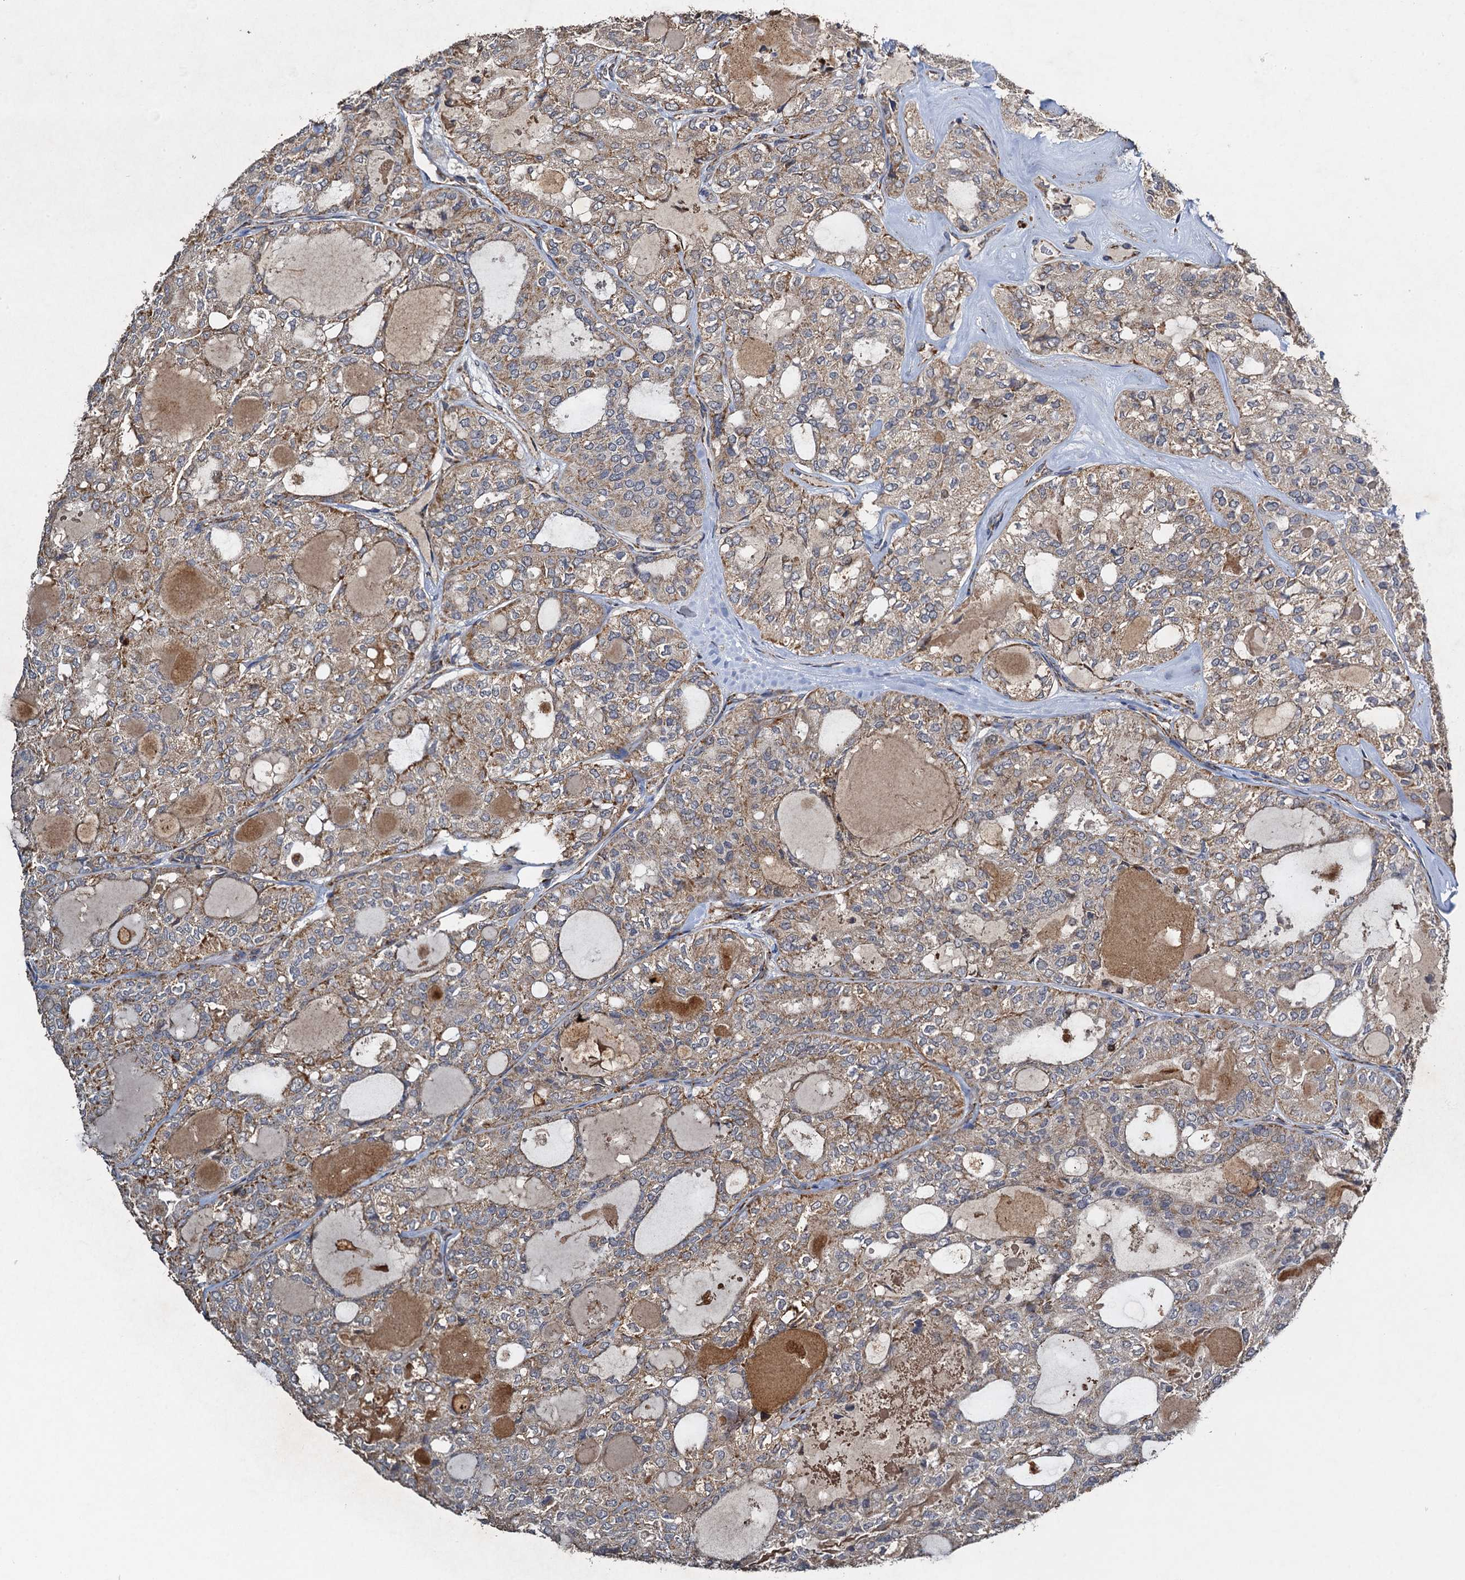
{"staining": {"intensity": "weak", "quantity": ">75%", "location": "cytoplasmic/membranous"}, "tissue": "thyroid cancer", "cell_type": "Tumor cells", "image_type": "cancer", "snomed": [{"axis": "morphology", "description": "Follicular adenoma carcinoma, NOS"}, {"axis": "topography", "description": "Thyroid gland"}], "caption": "DAB (3,3'-diaminobenzidine) immunohistochemical staining of thyroid cancer demonstrates weak cytoplasmic/membranous protein staining in approximately >75% of tumor cells.", "gene": "NDUFA13", "patient": {"sex": "male", "age": 75}}